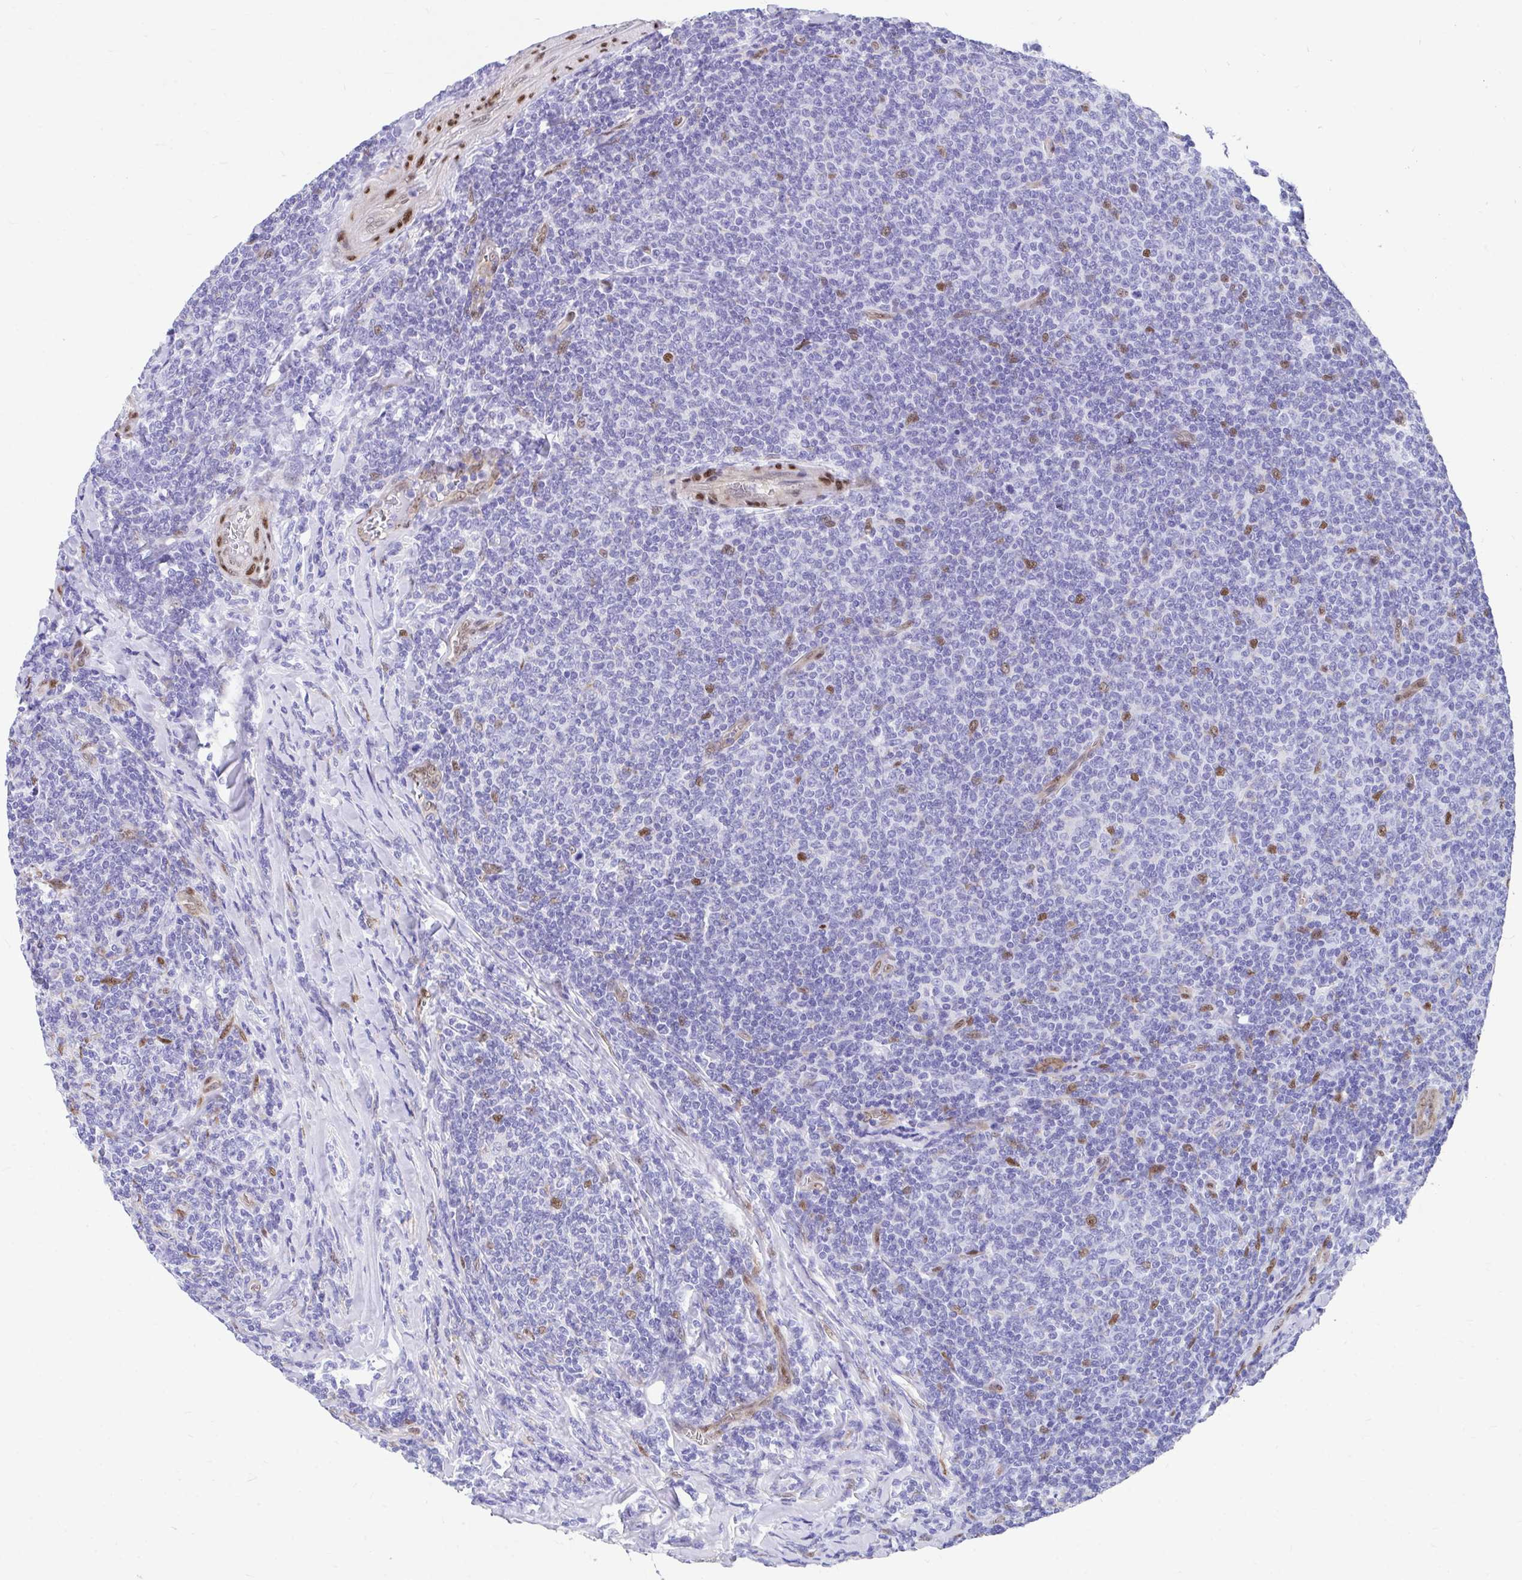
{"staining": {"intensity": "negative", "quantity": "none", "location": "none"}, "tissue": "lymphoma", "cell_type": "Tumor cells", "image_type": "cancer", "snomed": [{"axis": "morphology", "description": "Malignant lymphoma, non-Hodgkin's type, Low grade"}, {"axis": "topography", "description": "Lymph node"}], "caption": "Human lymphoma stained for a protein using immunohistochemistry (IHC) shows no positivity in tumor cells.", "gene": "RBPMS", "patient": {"sex": "male", "age": 52}}